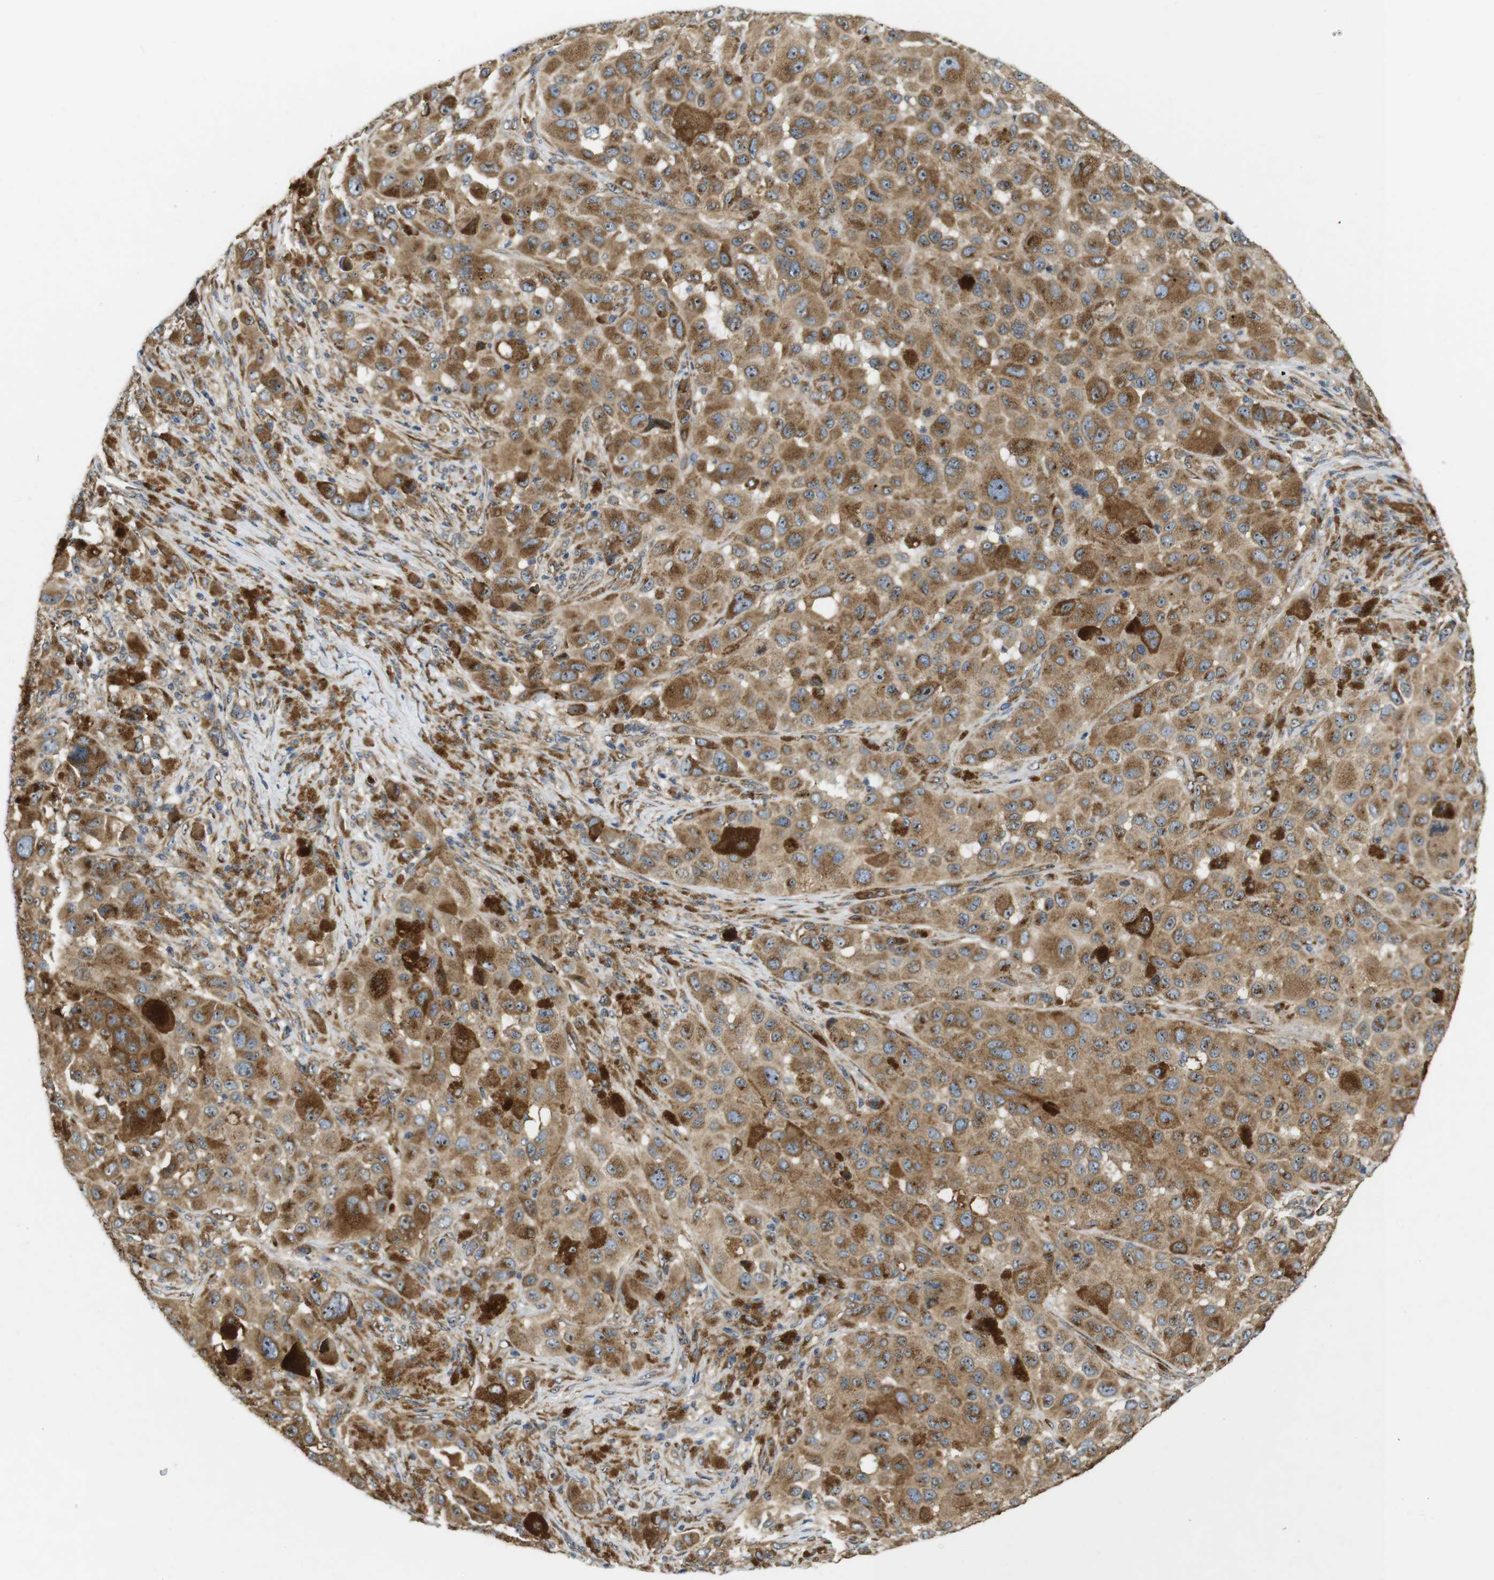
{"staining": {"intensity": "moderate", "quantity": ">75%", "location": "cytoplasmic/membranous,nuclear"}, "tissue": "melanoma", "cell_type": "Tumor cells", "image_type": "cancer", "snomed": [{"axis": "morphology", "description": "Malignant melanoma, NOS"}, {"axis": "topography", "description": "Skin"}], "caption": "High-power microscopy captured an IHC micrograph of melanoma, revealing moderate cytoplasmic/membranous and nuclear expression in about >75% of tumor cells.", "gene": "TMEM143", "patient": {"sex": "male", "age": 96}}